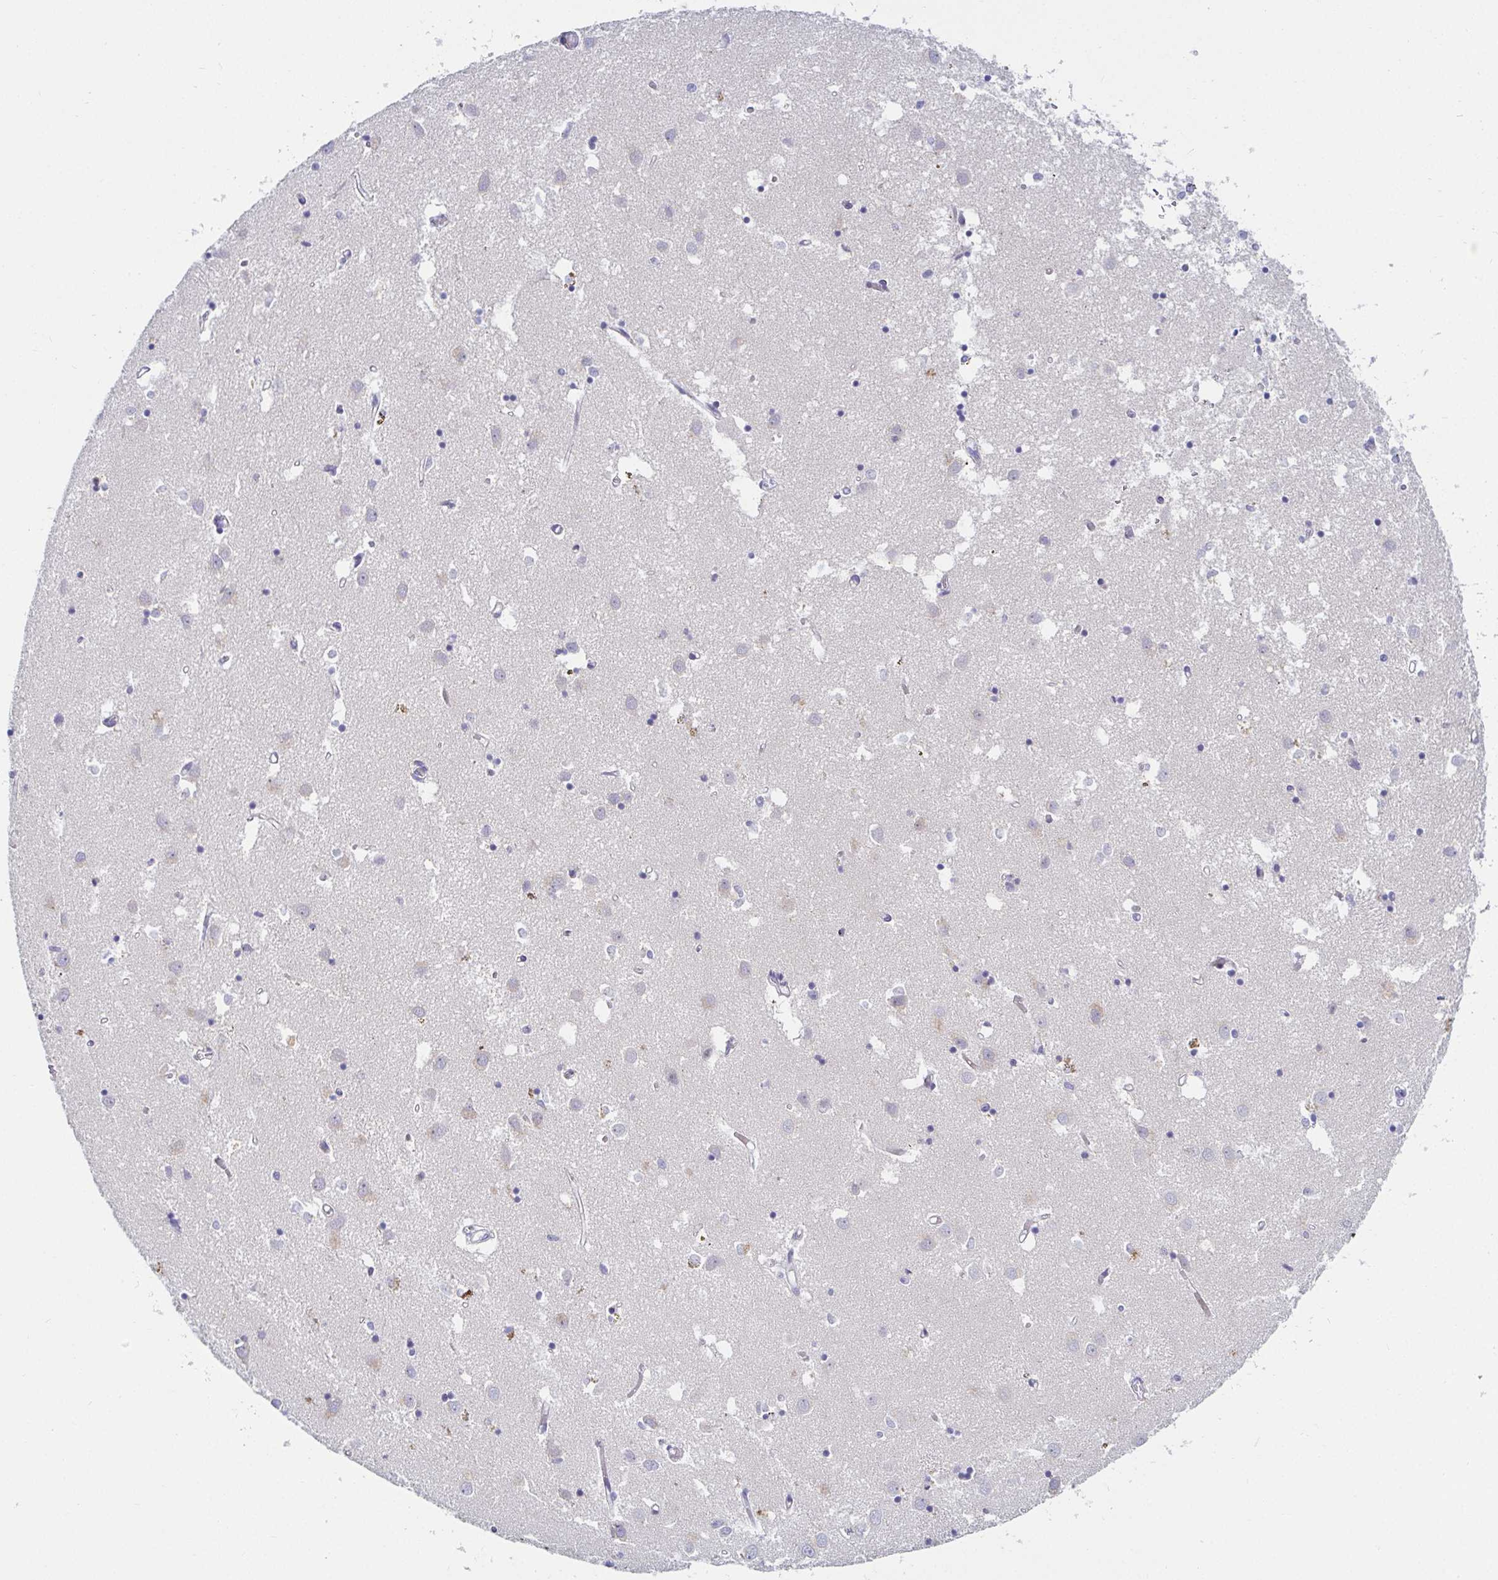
{"staining": {"intensity": "negative", "quantity": "none", "location": "none"}, "tissue": "caudate", "cell_type": "Glial cells", "image_type": "normal", "snomed": [{"axis": "morphology", "description": "Normal tissue, NOS"}, {"axis": "topography", "description": "Lateral ventricle wall"}], "caption": "Glial cells show no significant positivity in unremarkable caudate. Brightfield microscopy of immunohistochemistry stained with DAB (brown) and hematoxylin (blue), captured at high magnification.", "gene": "OR10K1", "patient": {"sex": "male", "age": 70}}